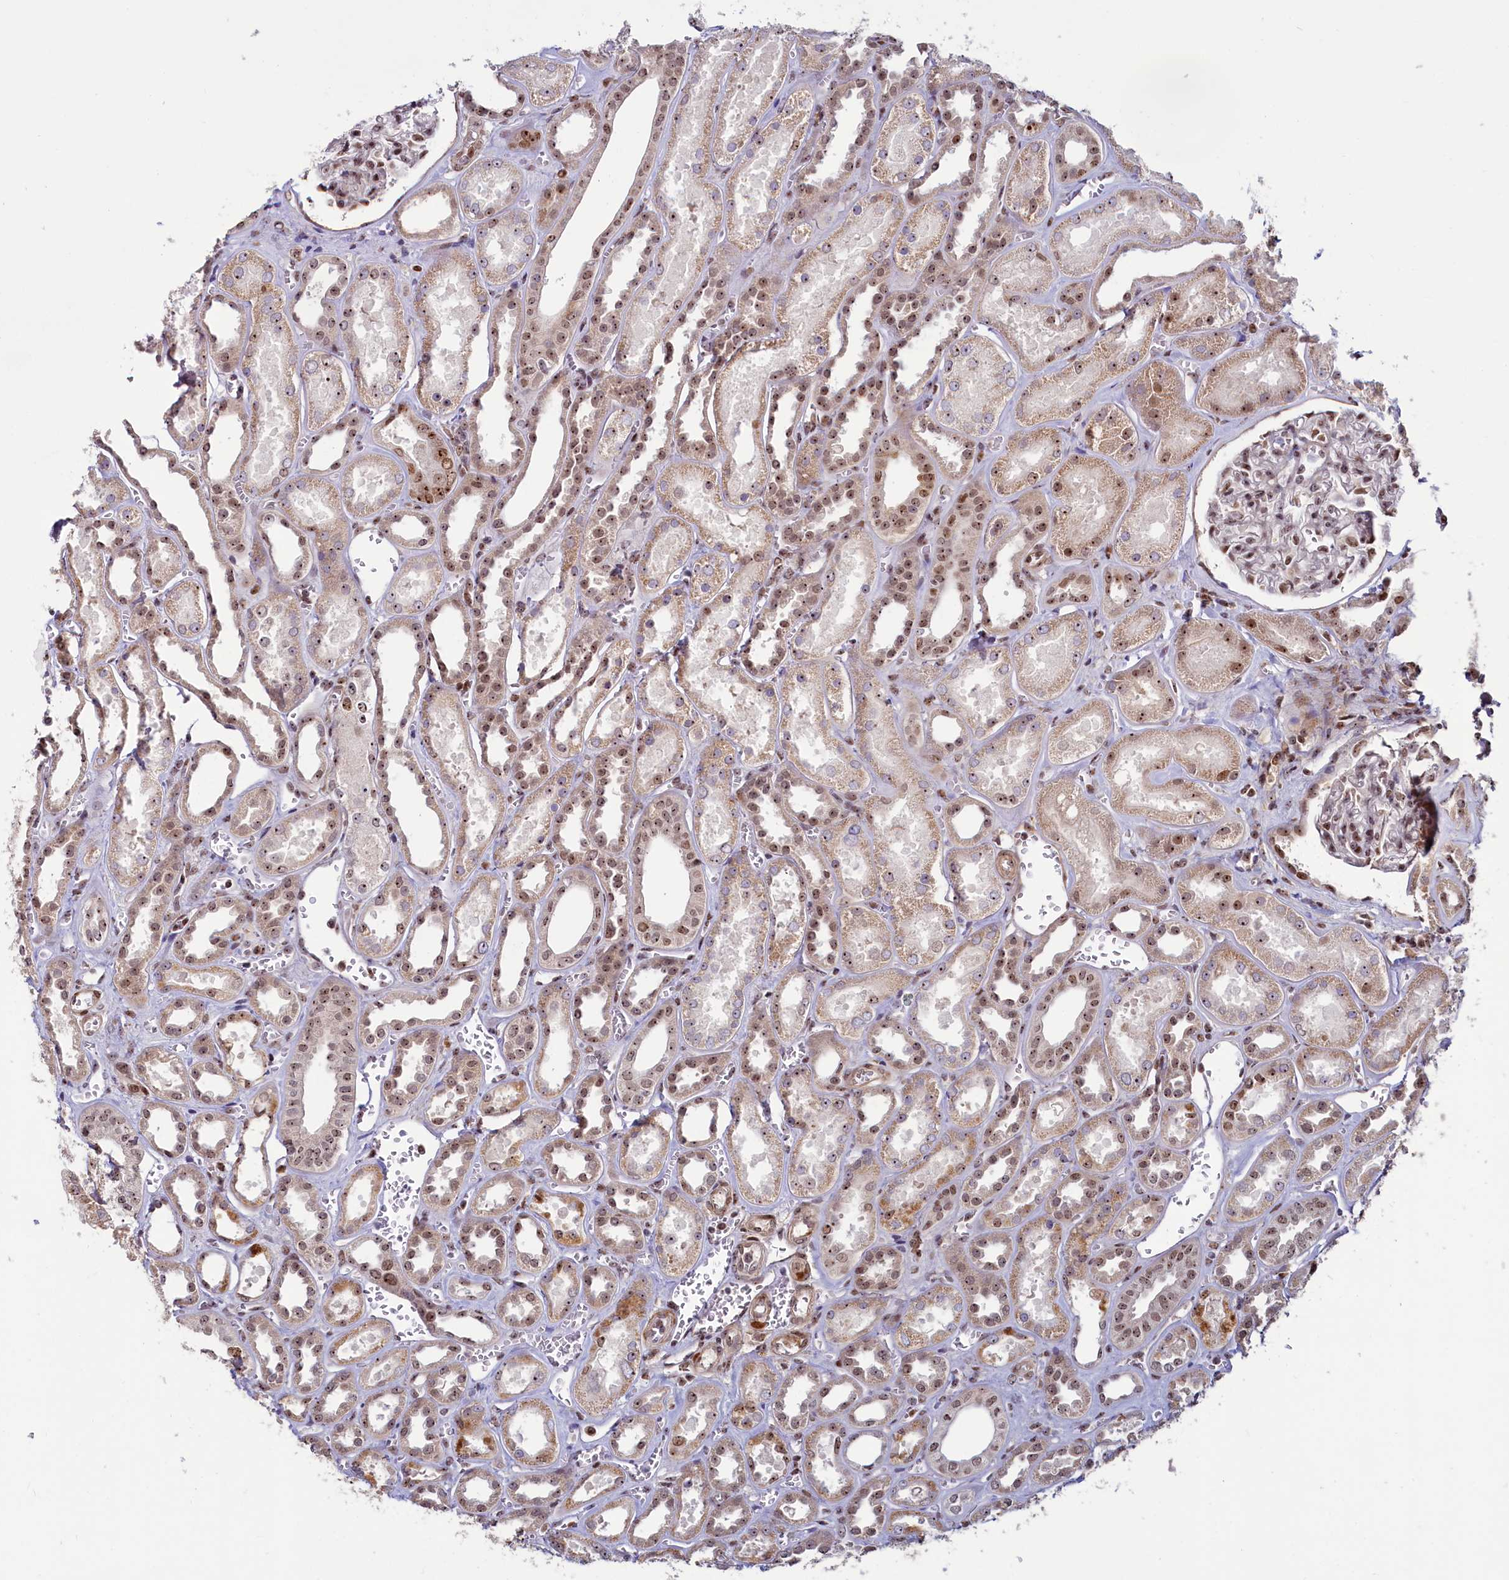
{"staining": {"intensity": "moderate", "quantity": ">75%", "location": "nuclear"}, "tissue": "kidney", "cell_type": "Cells in glomeruli", "image_type": "normal", "snomed": [{"axis": "morphology", "description": "Normal tissue, NOS"}, {"axis": "morphology", "description": "Adenocarcinoma, NOS"}, {"axis": "topography", "description": "Kidney"}], "caption": "Cells in glomeruli display medium levels of moderate nuclear positivity in about >75% of cells in unremarkable human kidney. (IHC, brightfield microscopy, high magnification).", "gene": "TCOF1", "patient": {"sex": "female", "age": 68}}